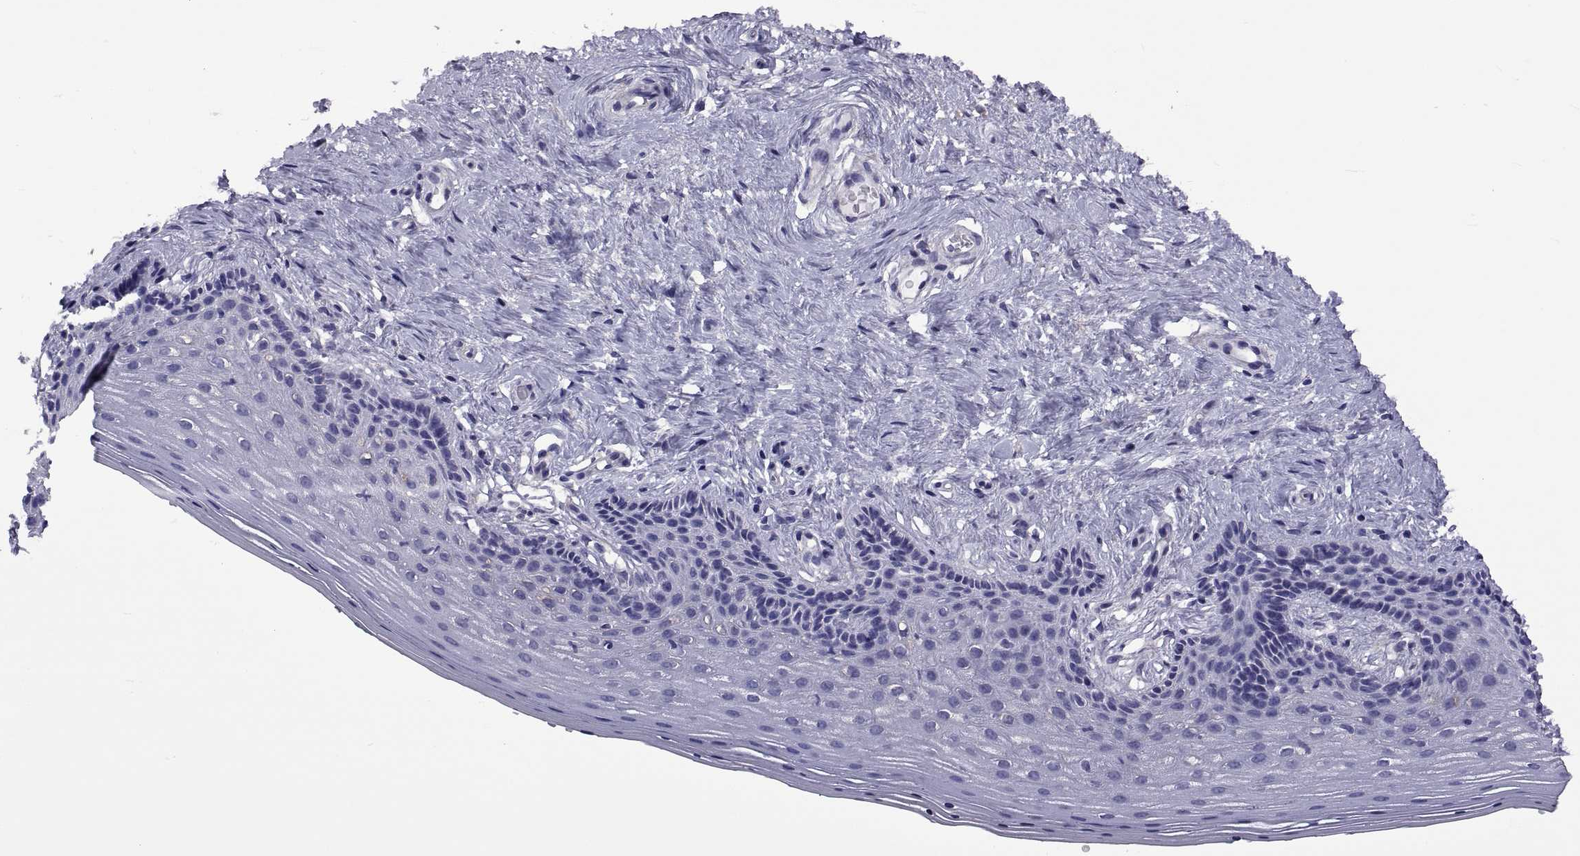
{"staining": {"intensity": "negative", "quantity": "none", "location": "none"}, "tissue": "vagina", "cell_type": "Squamous epithelial cells", "image_type": "normal", "snomed": [{"axis": "morphology", "description": "Normal tissue, NOS"}, {"axis": "topography", "description": "Vagina"}], "caption": "This is a image of immunohistochemistry staining of benign vagina, which shows no staining in squamous epithelial cells. The staining is performed using DAB (3,3'-diaminobenzidine) brown chromogen with nuclei counter-stained in using hematoxylin.", "gene": "TMC3", "patient": {"sex": "female", "age": 45}}